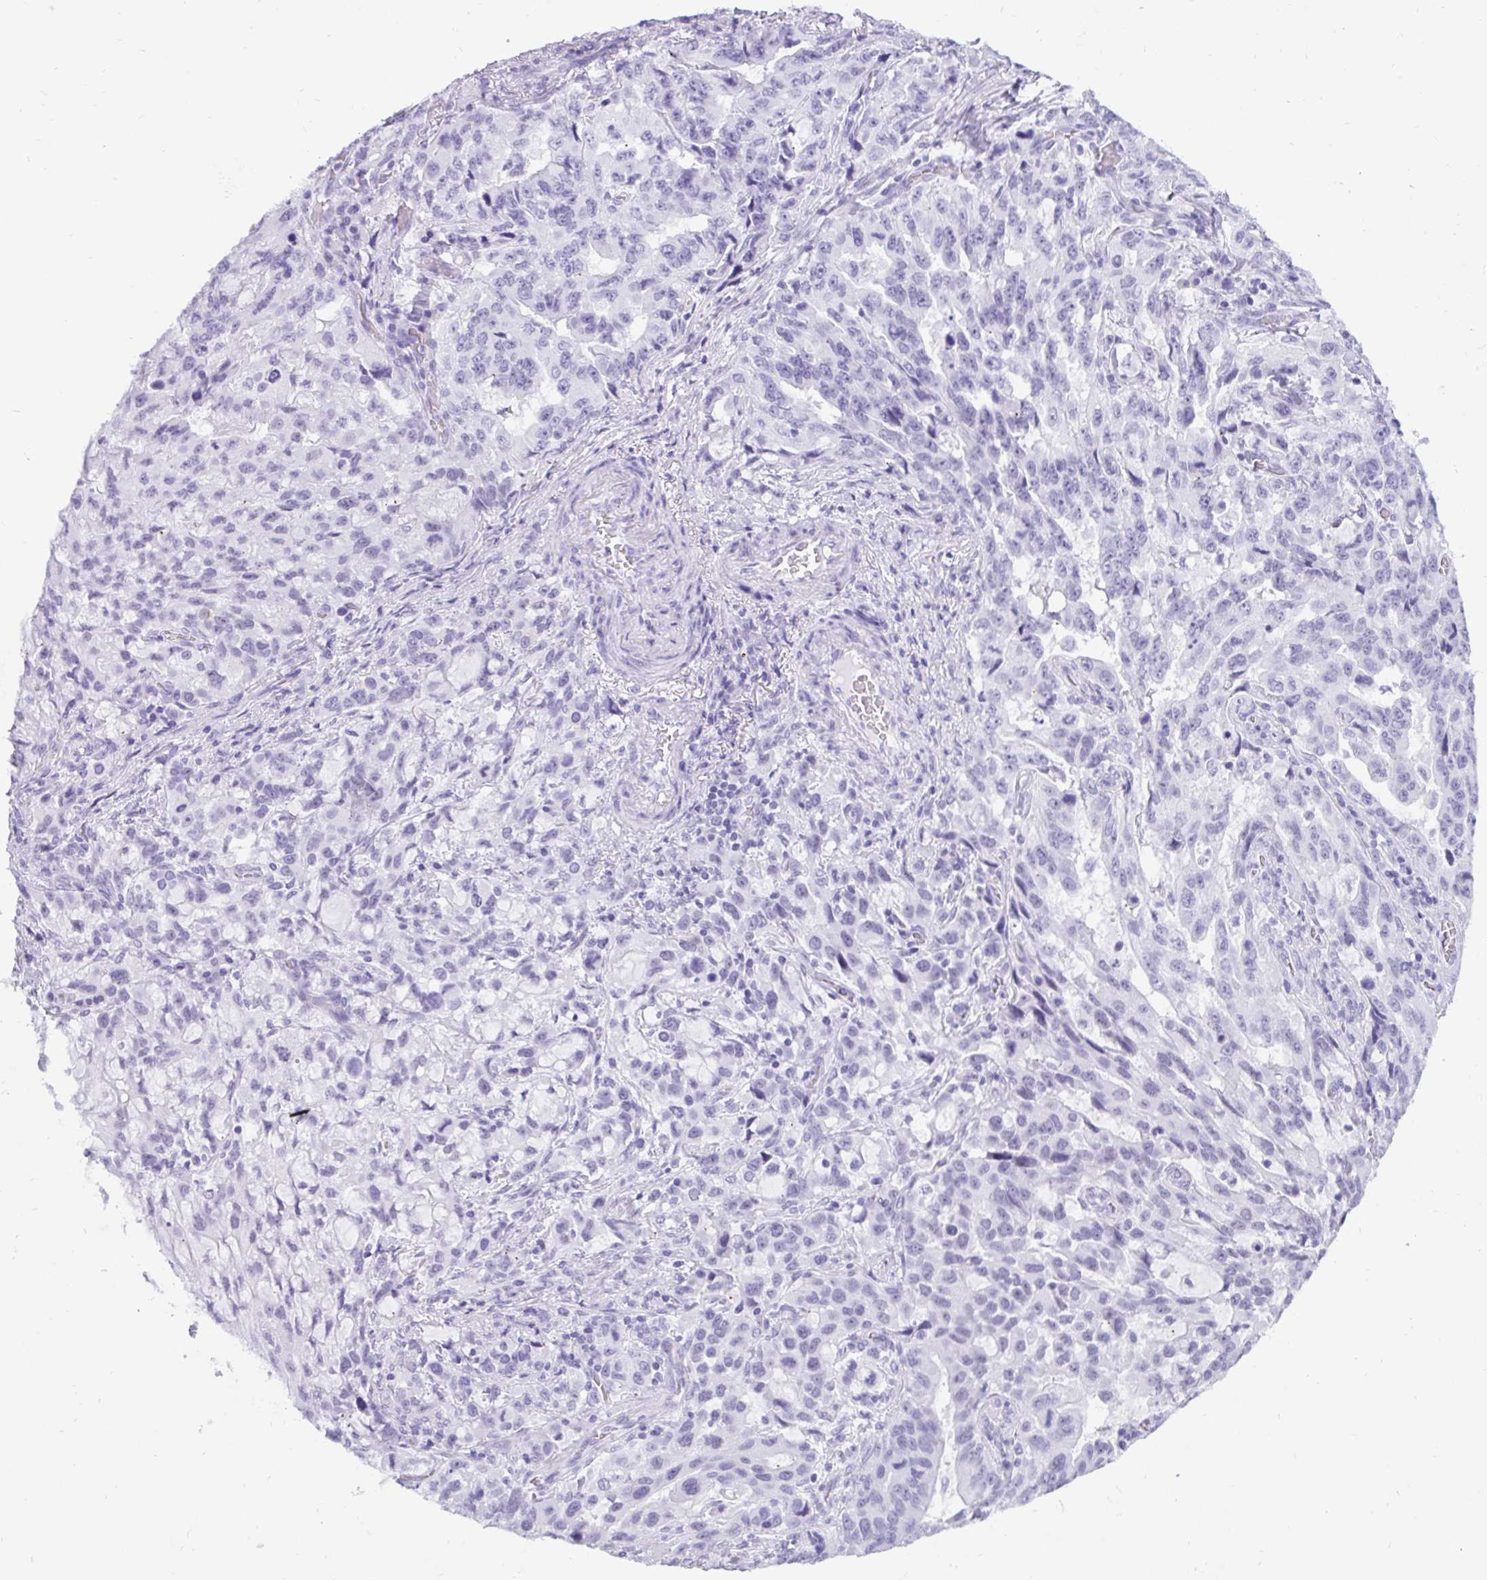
{"staining": {"intensity": "negative", "quantity": "none", "location": "none"}, "tissue": "stomach cancer", "cell_type": "Tumor cells", "image_type": "cancer", "snomed": [{"axis": "morphology", "description": "Adenocarcinoma, NOS"}, {"axis": "topography", "description": "Stomach, upper"}], "caption": "DAB immunohistochemical staining of stomach cancer exhibits no significant expression in tumor cells.", "gene": "GKN2", "patient": {"sex": "male", "age": 85}}